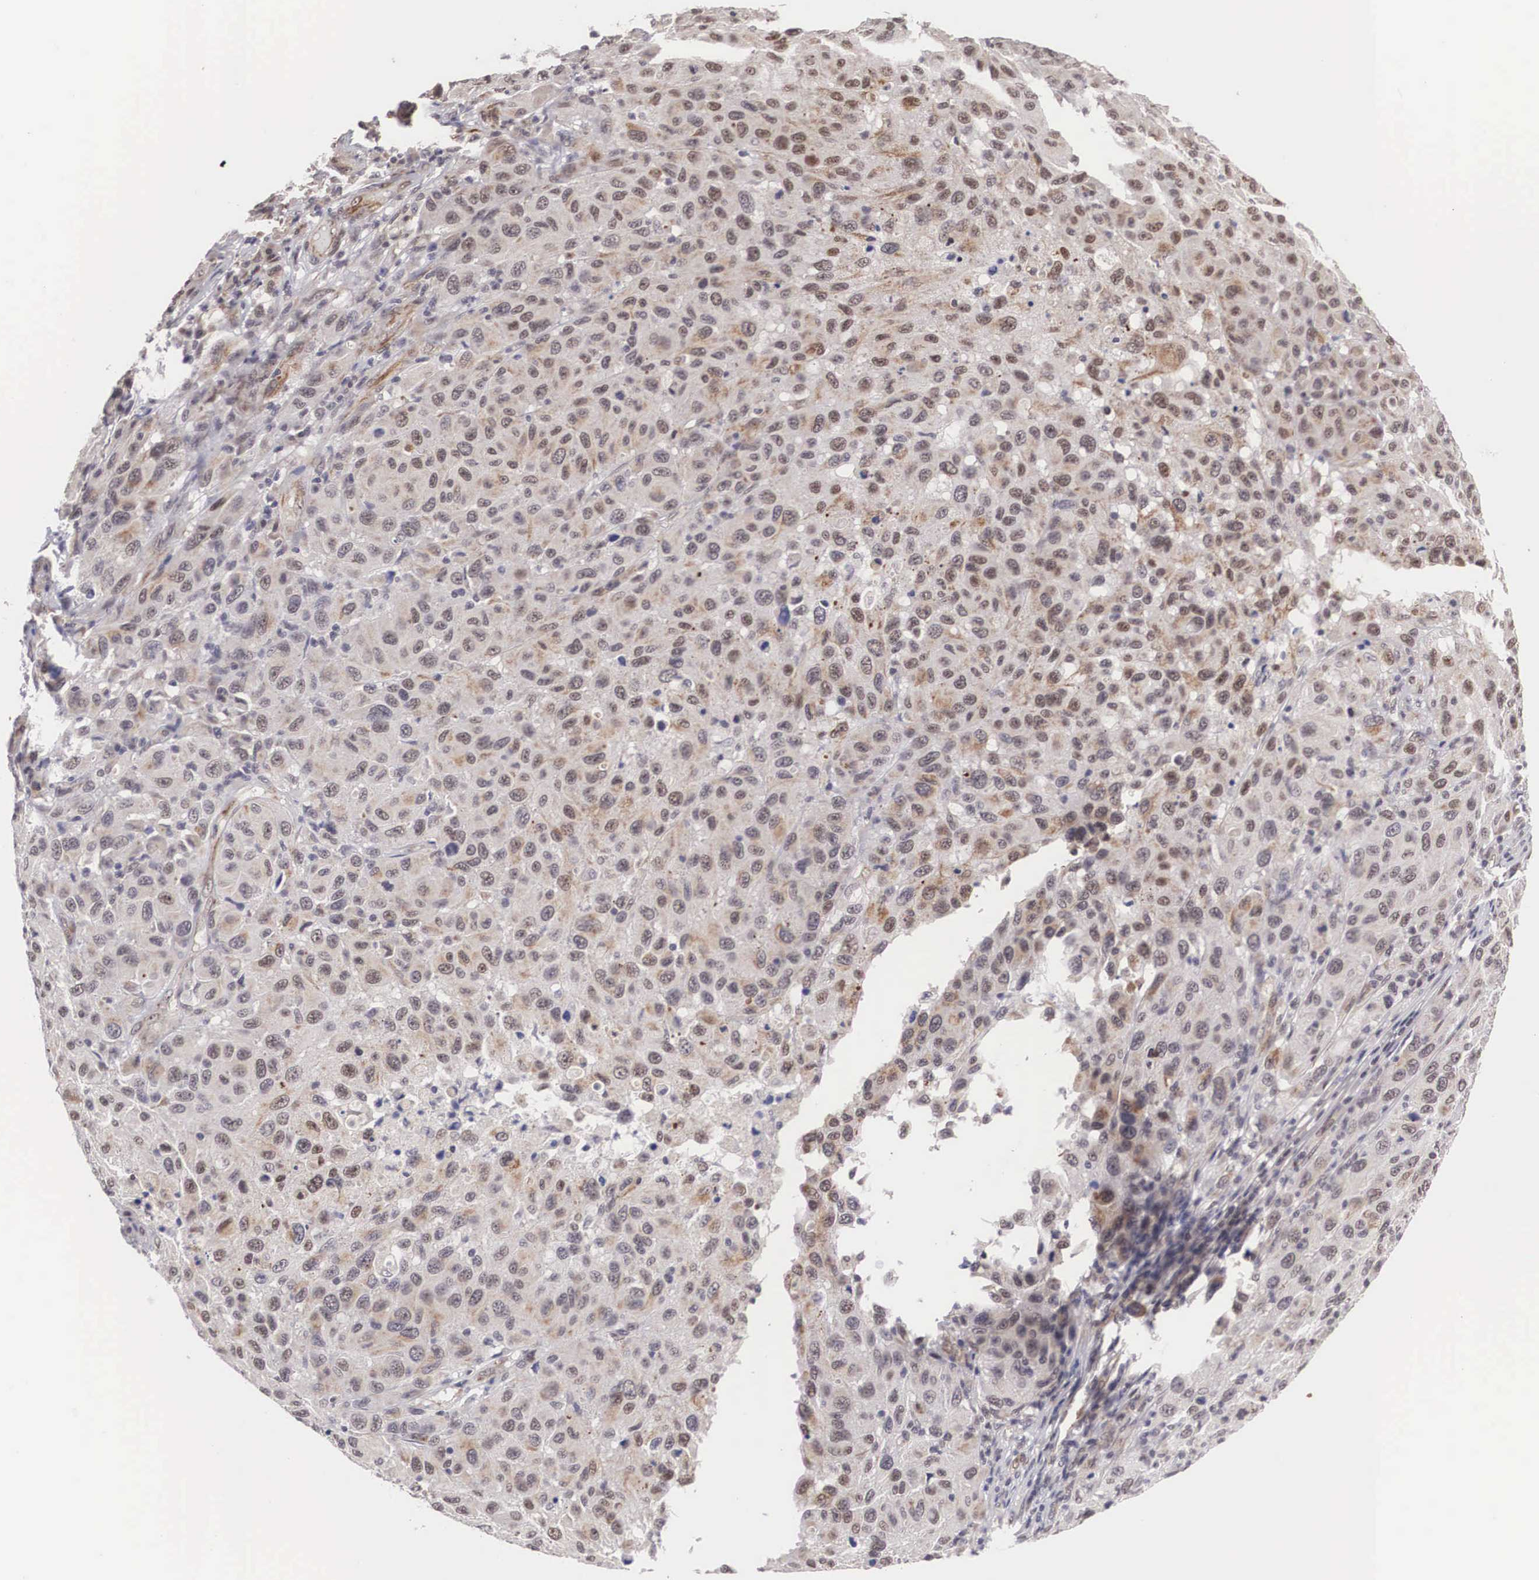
{"staining": {"intensity": "weak", "quantity": "25%-75%", "location": "nuclear"}, "tissue": "melanoma", "cell_type": "Tumor cells", "image_type": "cancer", "snomed": [{"axis": "morphology", "description": "Malignant melanoma, NOS"}, {"axis": "topography", "description": "Skin"}], "caption": "This is an image of immunohistochemistry (IHC) staining of melanoma, which shows weak staining in the nuclear of tumor cells.", "gene": "MORC2", "patient": {"sex": "female", "age": 77}}